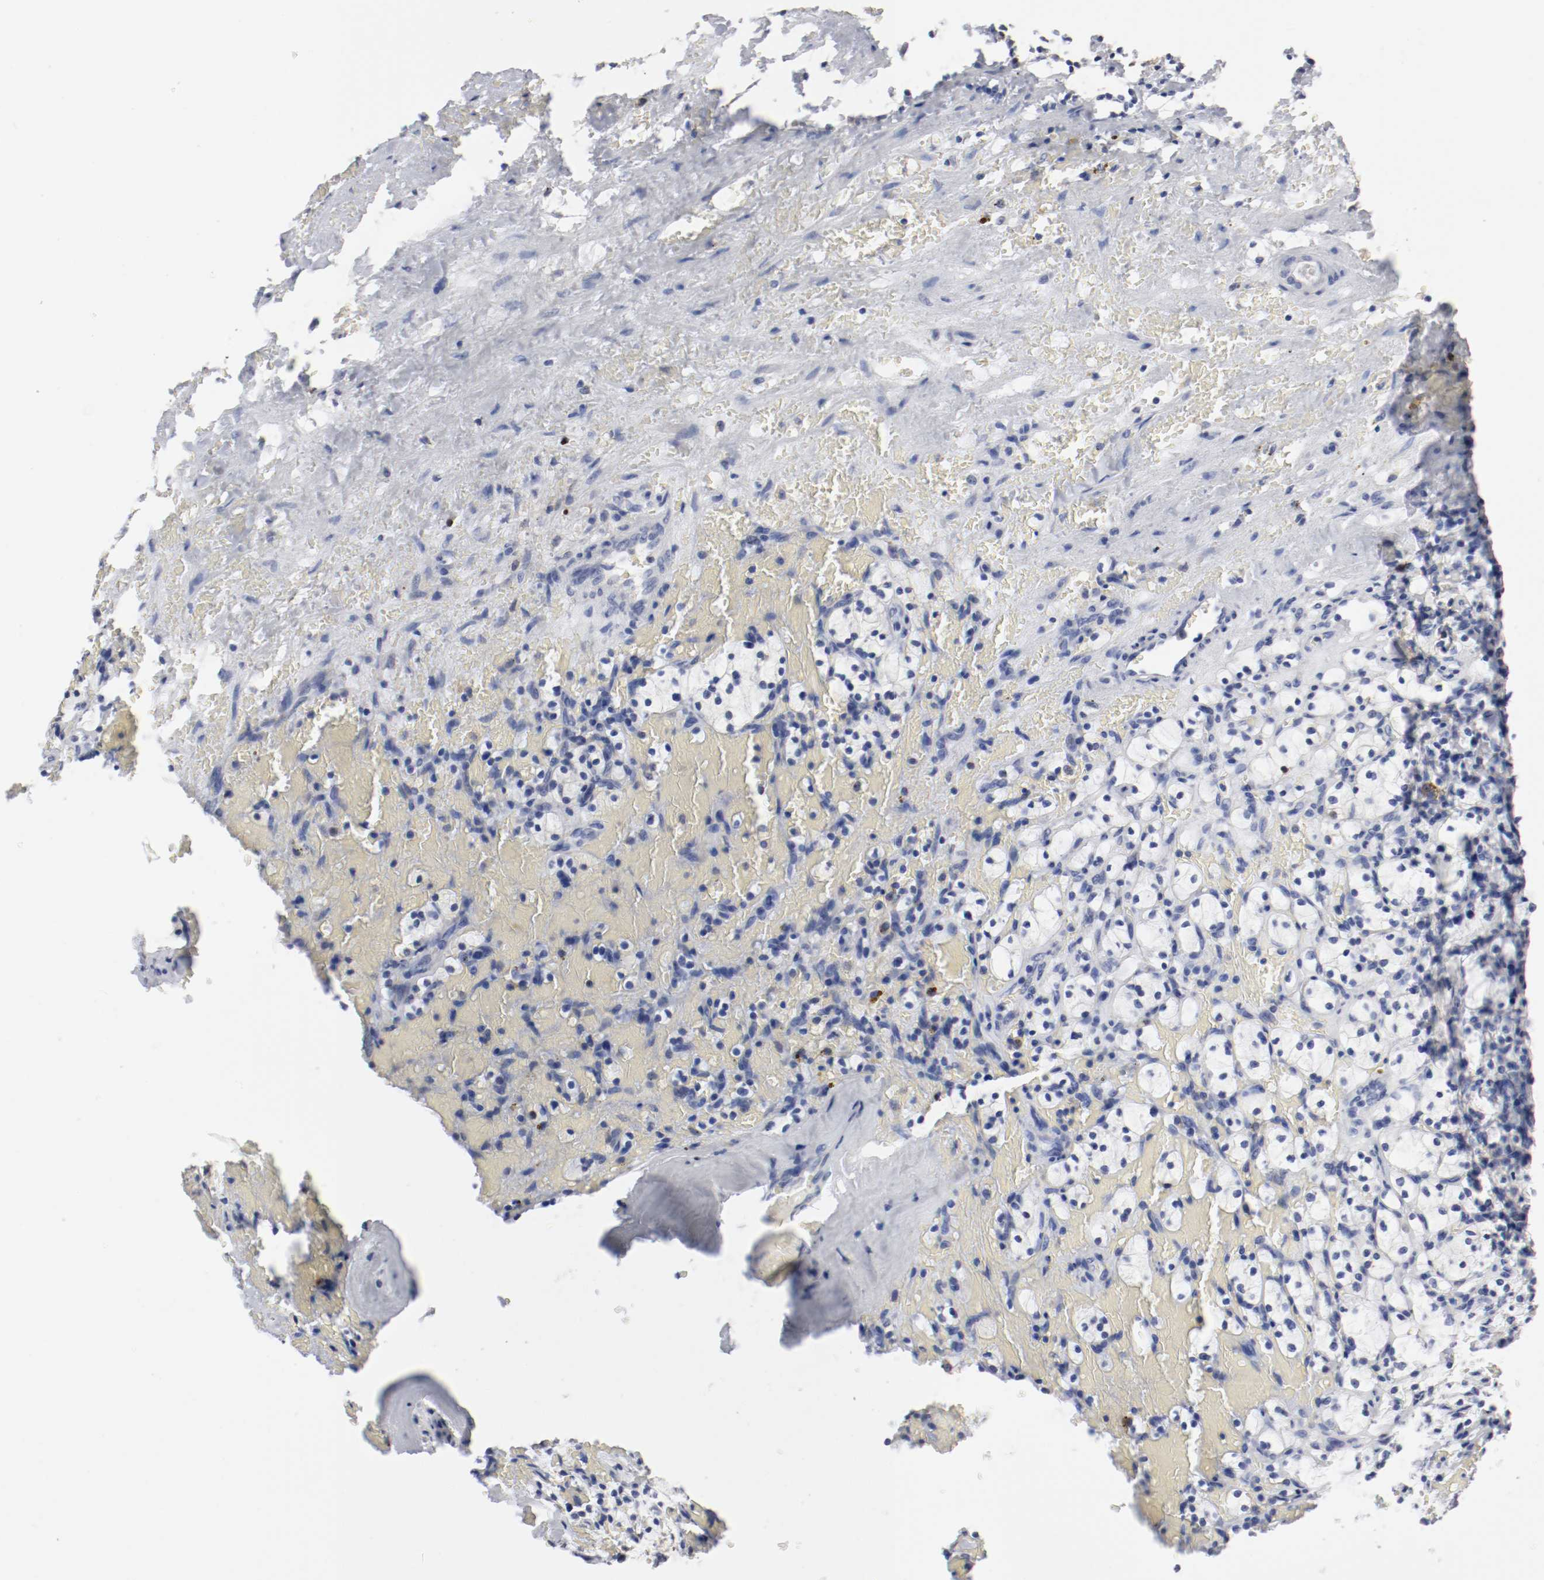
{"staining": {"intensity": "negative", "quantity": "none", "location": "none"}, "tissue": "renal cancer", "cell_type": "Tumor cells", "image_type": "cancer", "snomed": [{"axis": "morphology", "description": "Adenocarcinoma, NOS"}, {"axis": "topography", "description": "Kidney"}], "caption": "Image shows no significant protein positivity in tumor cells of adenocarcinoma (renal).", "gene": "ITGAX", "patient": {"sex": "female", "age": 83}}